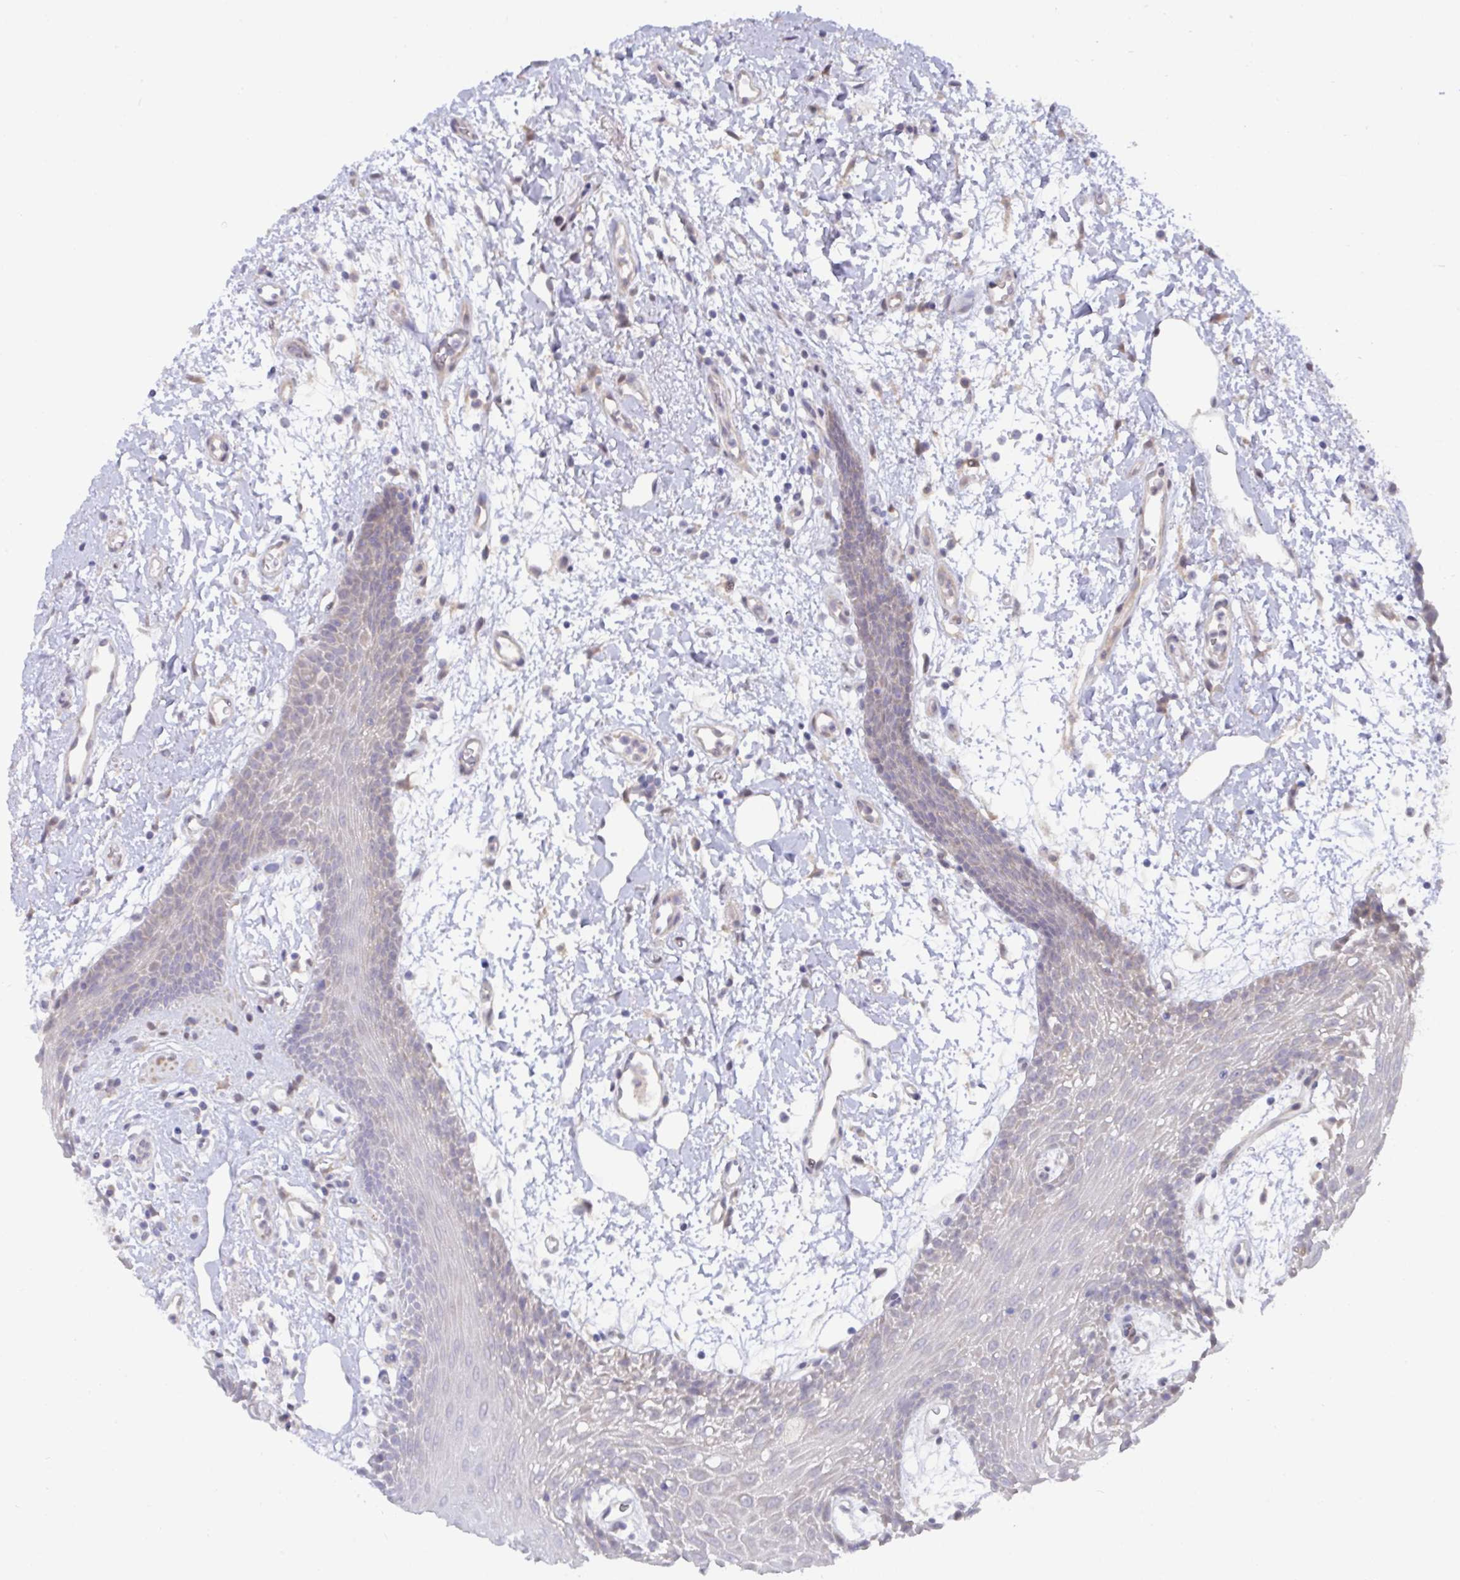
{"staining": {"intensity": "negative", "quantity": "none", "location": "none"}, "tissue": "oral mucosa", "cell_type": "Squamous epithelial cells", "image_type": "normal", "snomed": [{"axis": "morphology", "description": "Normal tissue, NOS"}, {"axis": "topography", "description": "Oral tissue"}], "caption": "An immunohistochemistry micrograph of benign oral mucosa is shown. There is no staining in squamous epithelial cells of oral mucosa.", "gene": "L3HYPDH", "patient": {"sex": "female", "age": 59}}